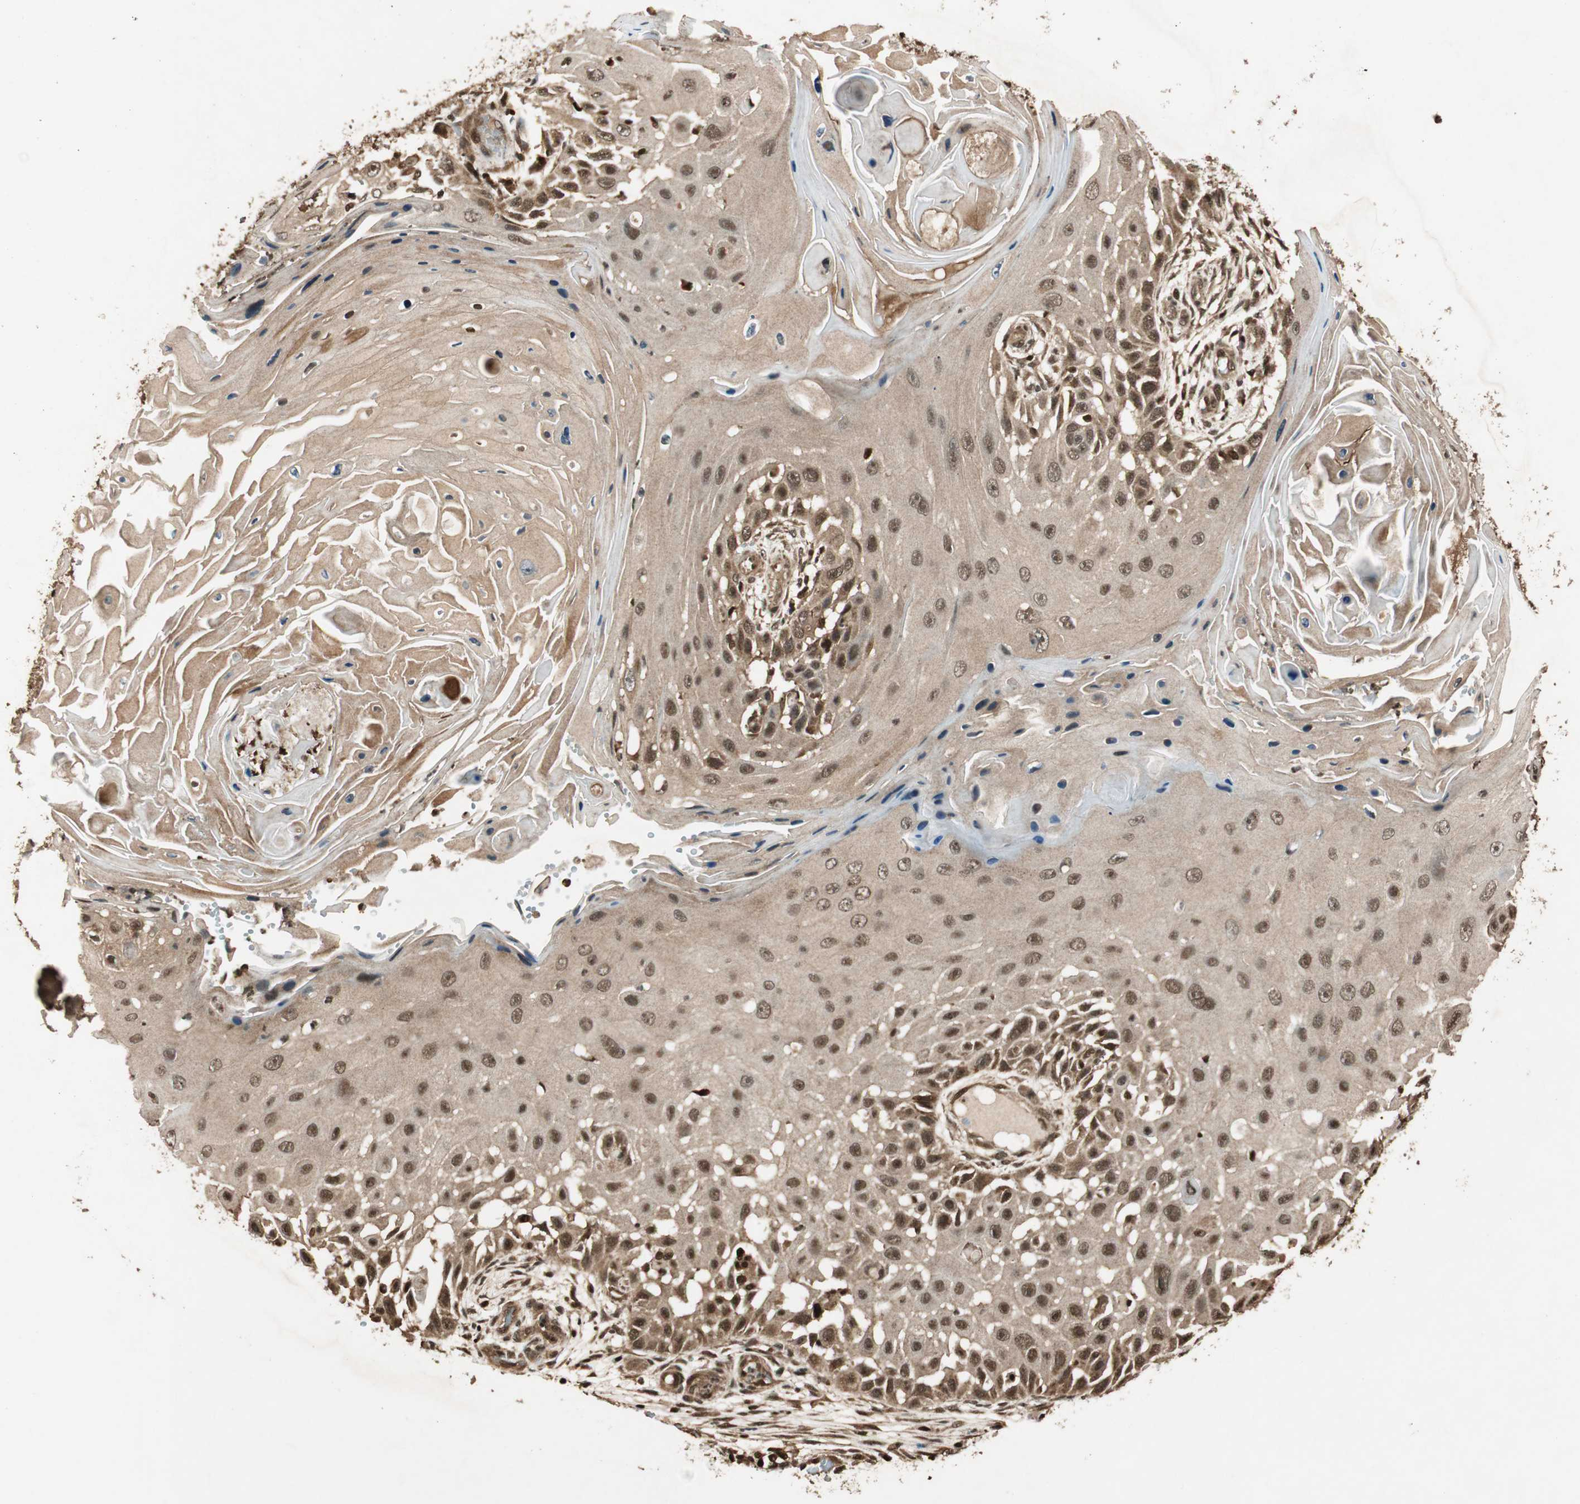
{"staining": {"intensity": "moderate", "quantity": ">75%", "location": "cytoplasmic/membranous,nuclear"}, "tissue": "skin cancer", "cell_type": "Tumor cells", "image_type": "cancer", "snomed": [{"axis": "morphology", "description": "Squamous cell carcinoma, NOS"}, {"axis": "topography", "description": "Skin"}], "caption": "Human skin squamous cell carcinoma stained with a brown dye exhibits moderate cytoplasmic/membranous and nuclear positive expression in about >75% of tumor cells.", "gene": "RPA3", "patient": {"sex": "female", "age": 44}}